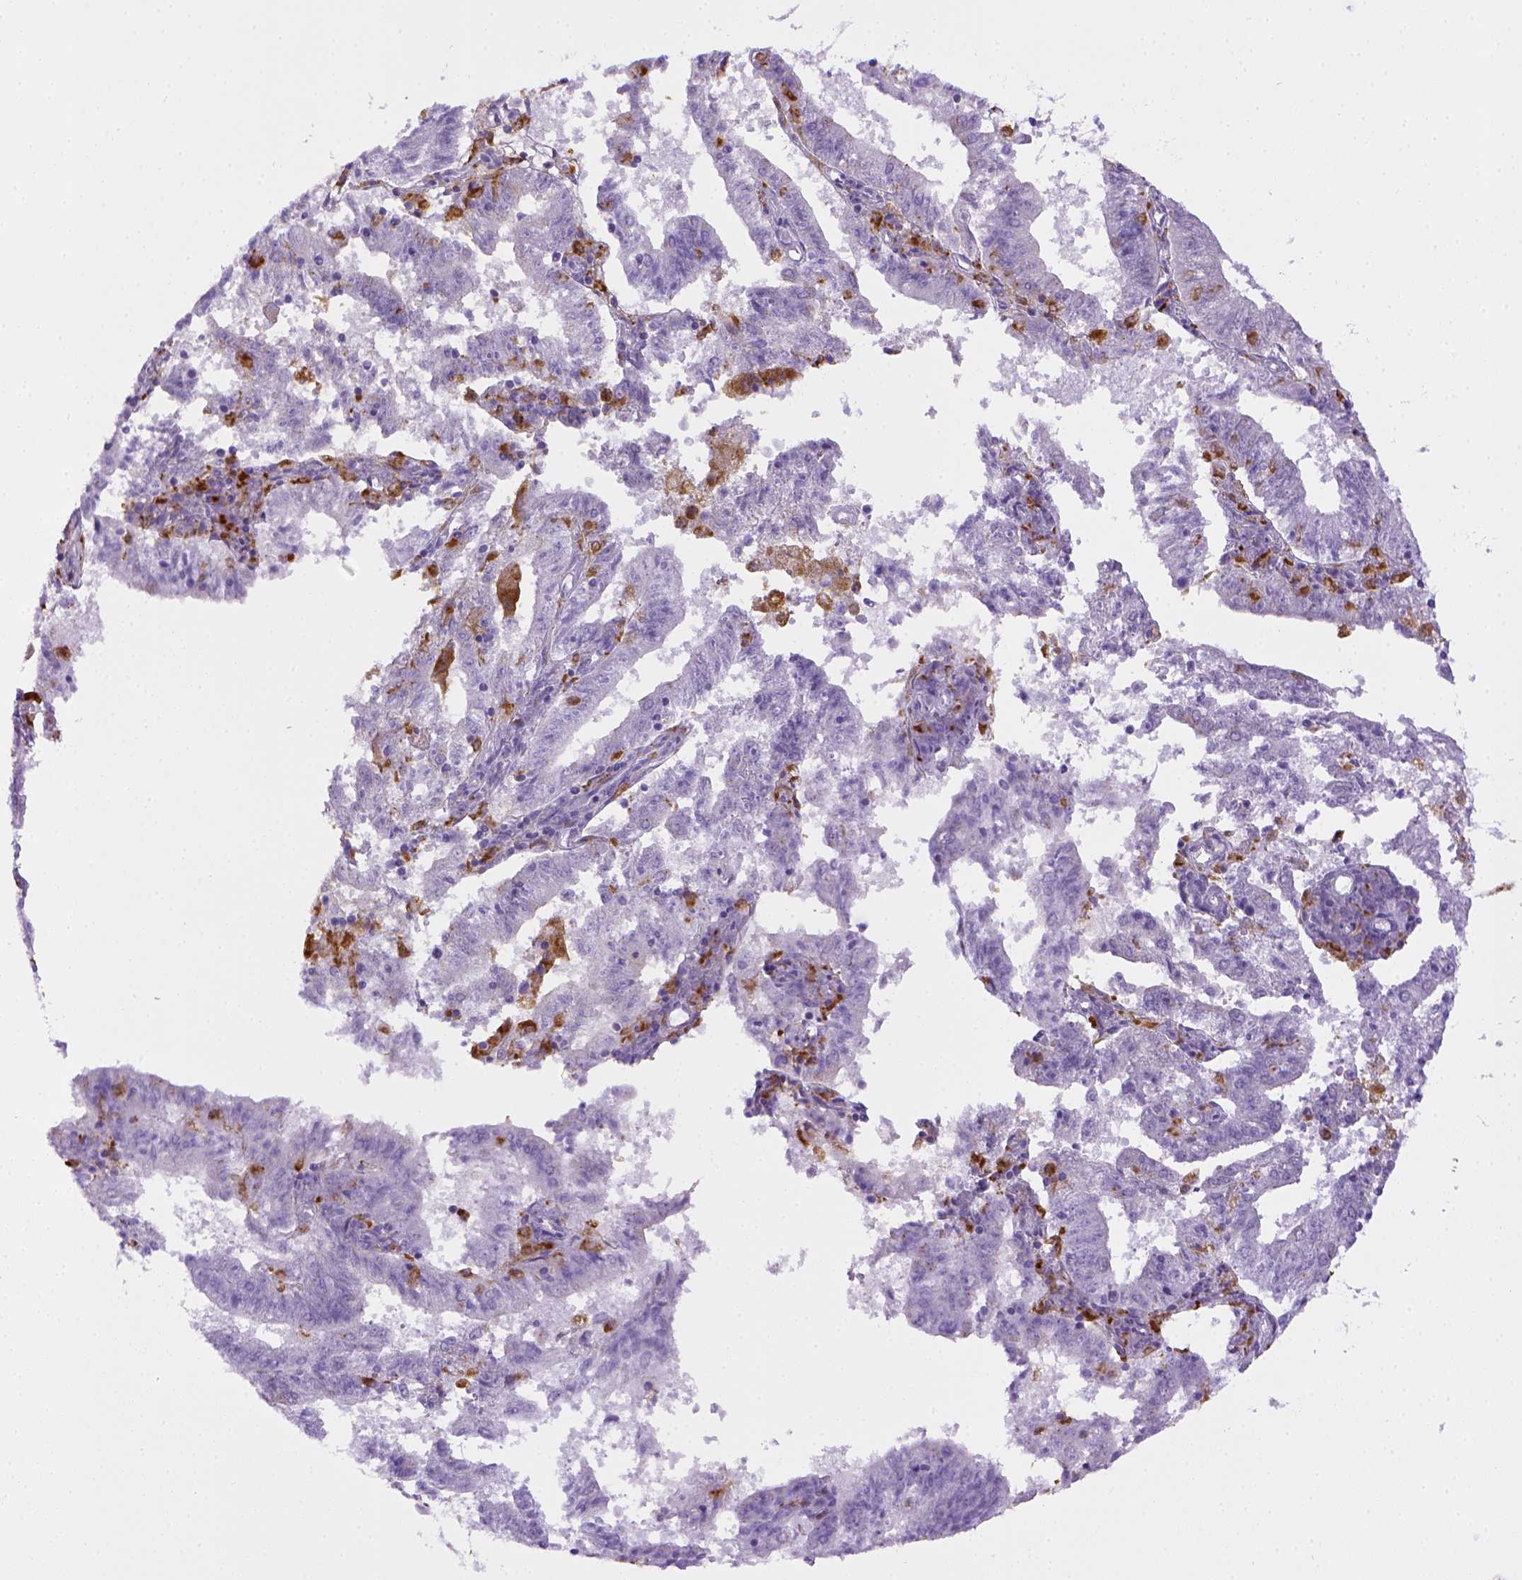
{"staining": {"intensity": "negative", "quantity": "none", "location": "none"}, "tissue": "endometrial cancer", "cell_type": "Tumor cells", "image_type": "cancer", "snomed": [{"axis": "morphology", "description": "Adenocarcinoma, NOS"}, {"axis": "topography", "description": "Endometrium"}], "caption": "A micrograph of adenocarcinoma (endometrial) stained for a protein displays no brown staining in tumor cells. (Stains: DAB (3,3'-diaminobenzidine) immunohistochemistry (IHC) with hematoxylin counter stain, Microscopy: brightfield microscopy at high magnification).", "gene": "CD68", "patient": {"sex": "female", "age": 82}}